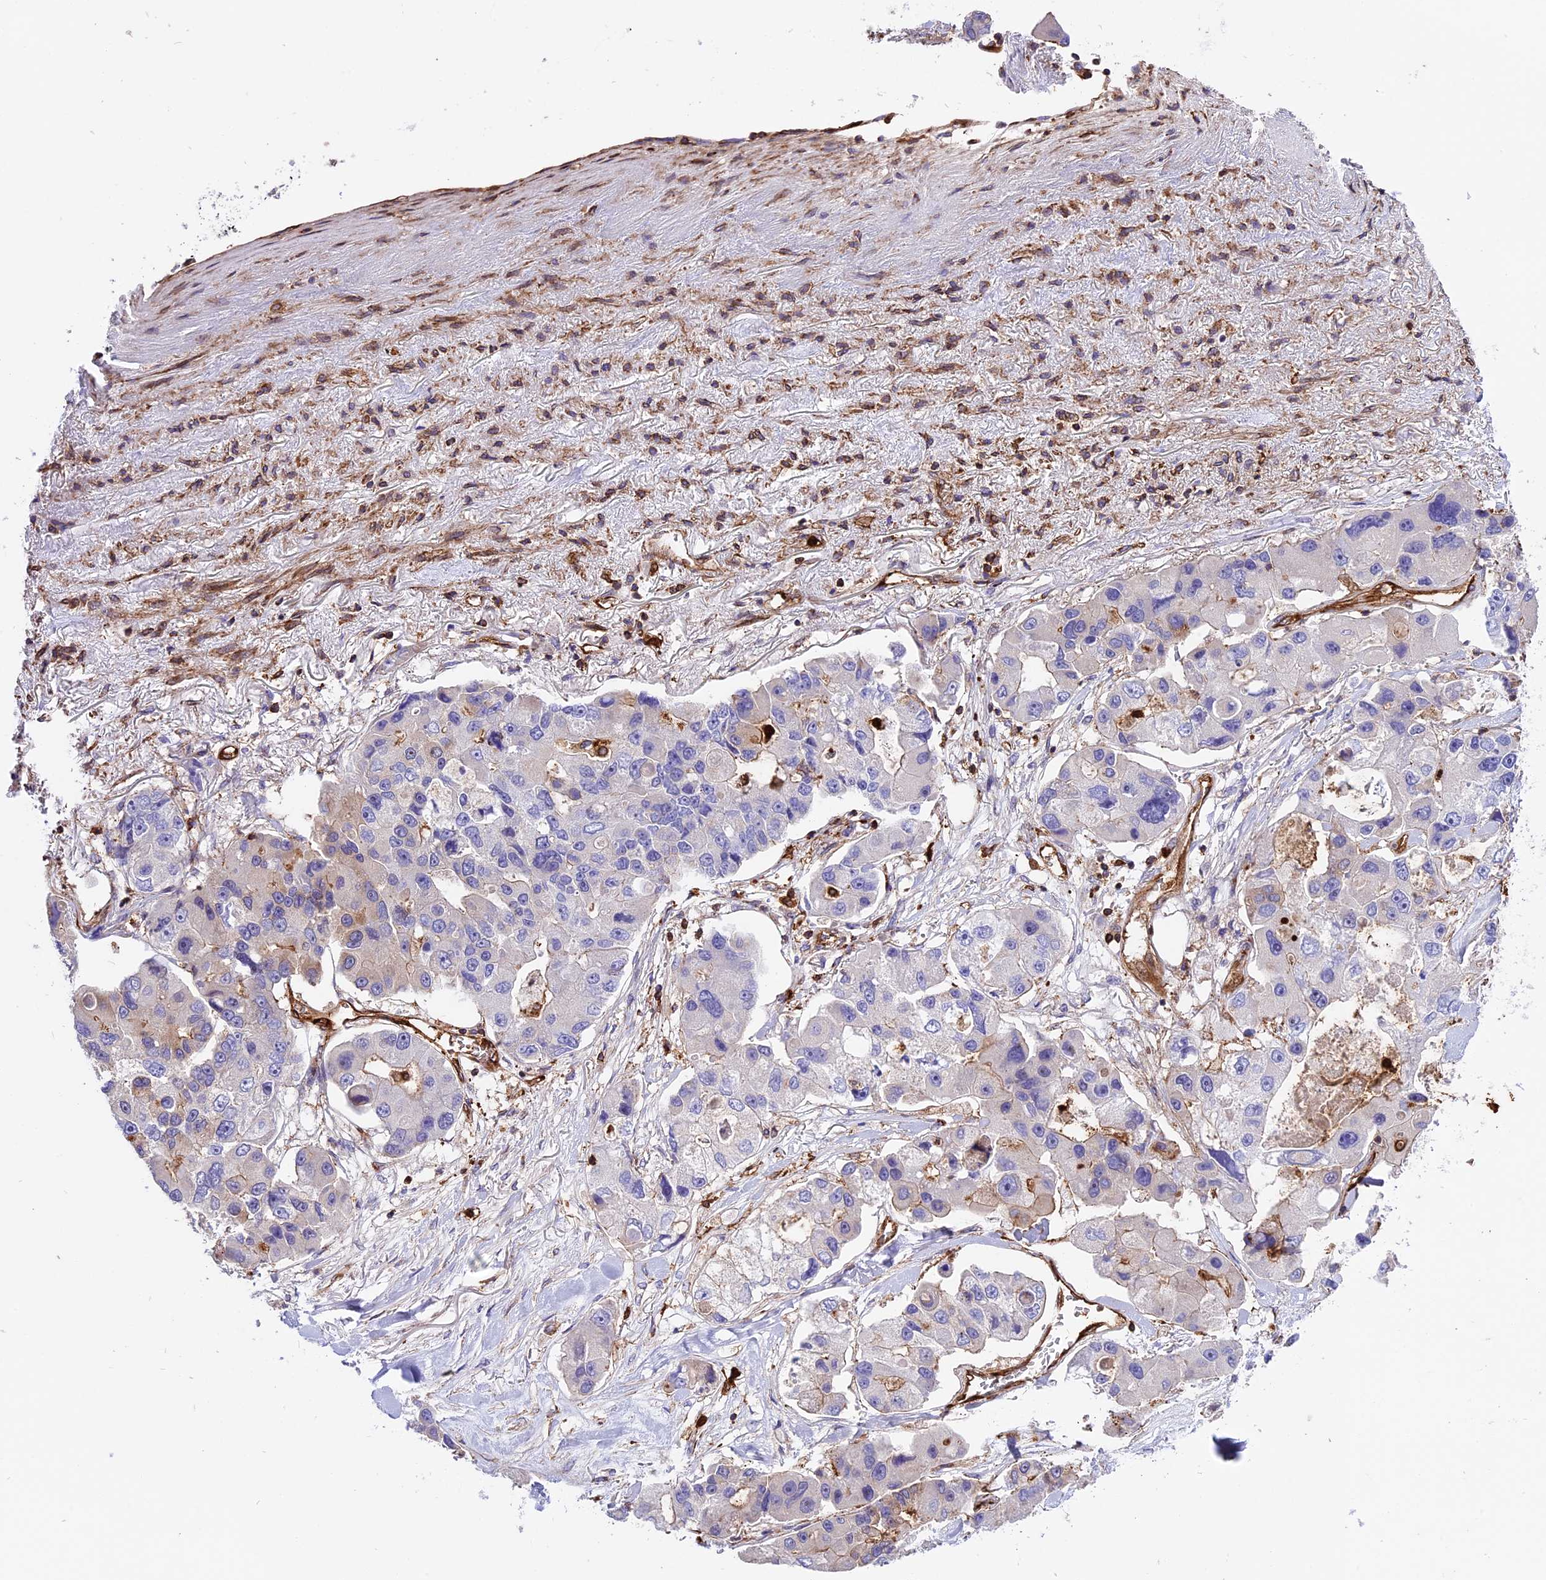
{"staining": {"intensity": "negative", "quantity": "none", "location": "none"}, "tissue": "lung cancer", "cell_type": "Tumor cells", "image_type": "cancer", "snomed": [{"axis": "morphology", "description": "Adenocarcinoma, NOS"}, {"axis": "topography", "description": "Lung"}], "caption": "This is a micrograph of IHC staining of lung cancer (adenocarcinoma), which shows no positivity in tumor cells. Brightfield microscopy of IHC stained with DAB (3,3'-diaminobenzidine) (brown) and hematoxylin (blue), captured at high magnification.", "gene": "CD99L2", "patient": {"sex": "female", "age": 54}}